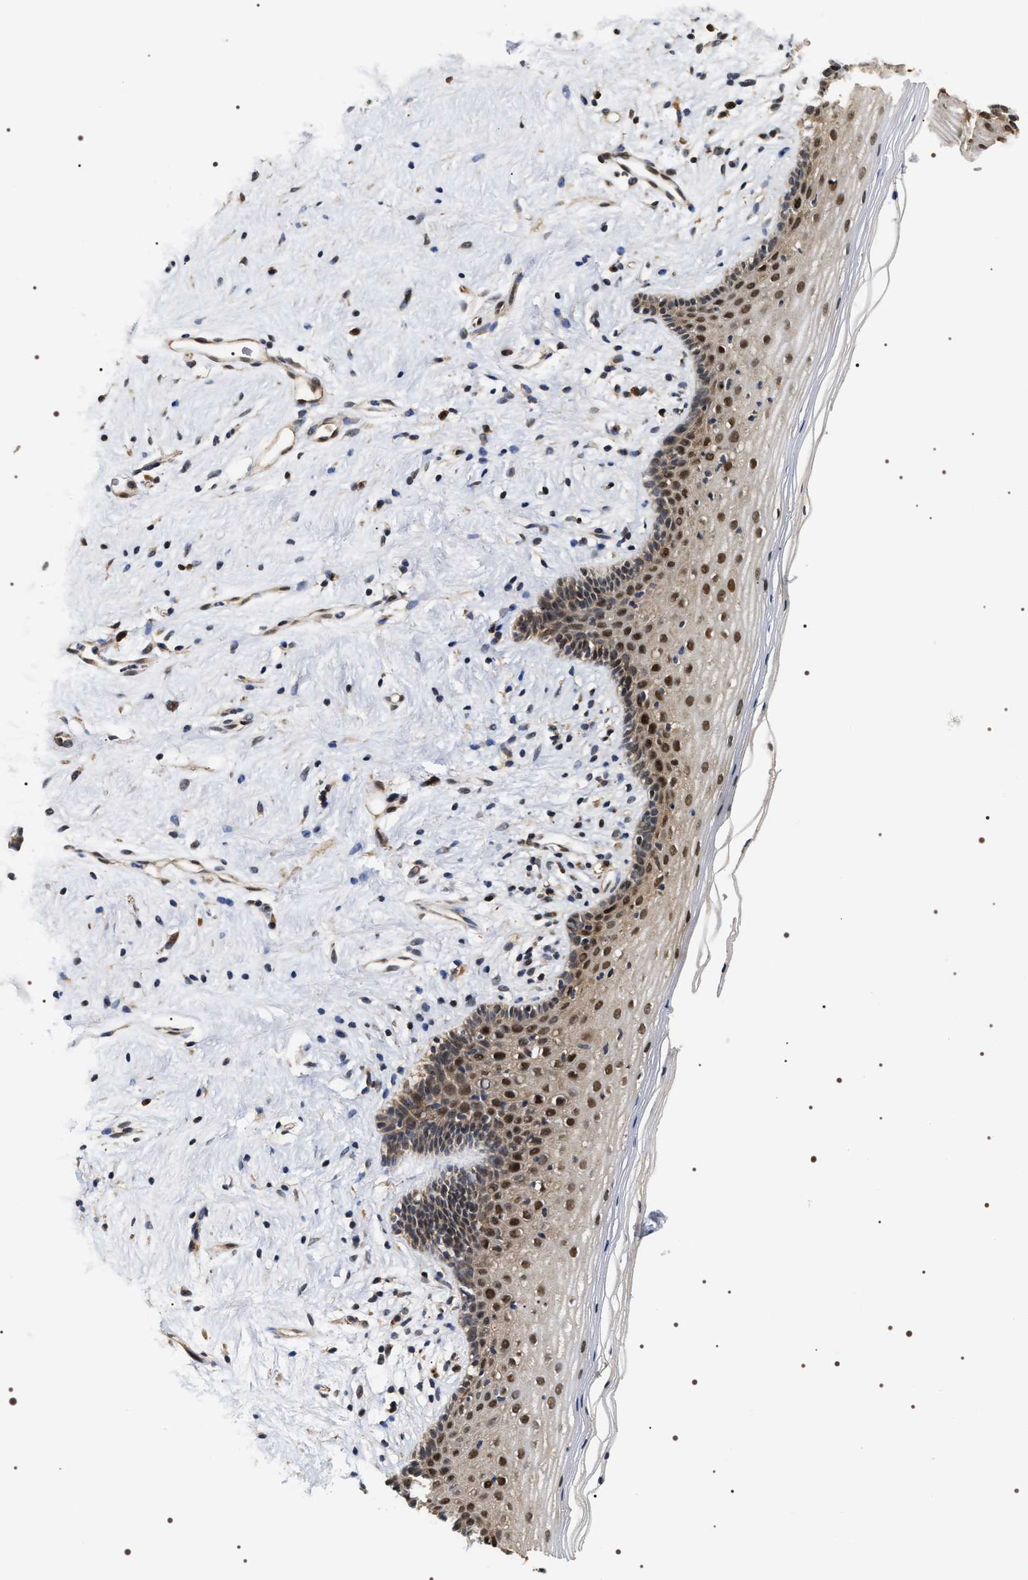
{"staining": {"intensity": "strong", "quantity": ">75%", "location": "cytoplasmic/membranous,nuclear"}, "tissue": "vagina", "cell_type": "Squamous epithelial cells", "image_type": "normal", "snomed": [{"axis": "morphology", "description": "Normal tissue, NOS"}, {"axis": "topography", "description": "Vagina"}], "caption": "This image exhibits immunohistochemistry staining of unremarkable human vagina, with high strong cytoplasmic/membranous,nuclear staining in approximately >75% of squamous epithelial cells.", "gene": "BAG6", "patient": {"sex": "female", "age": 44}}